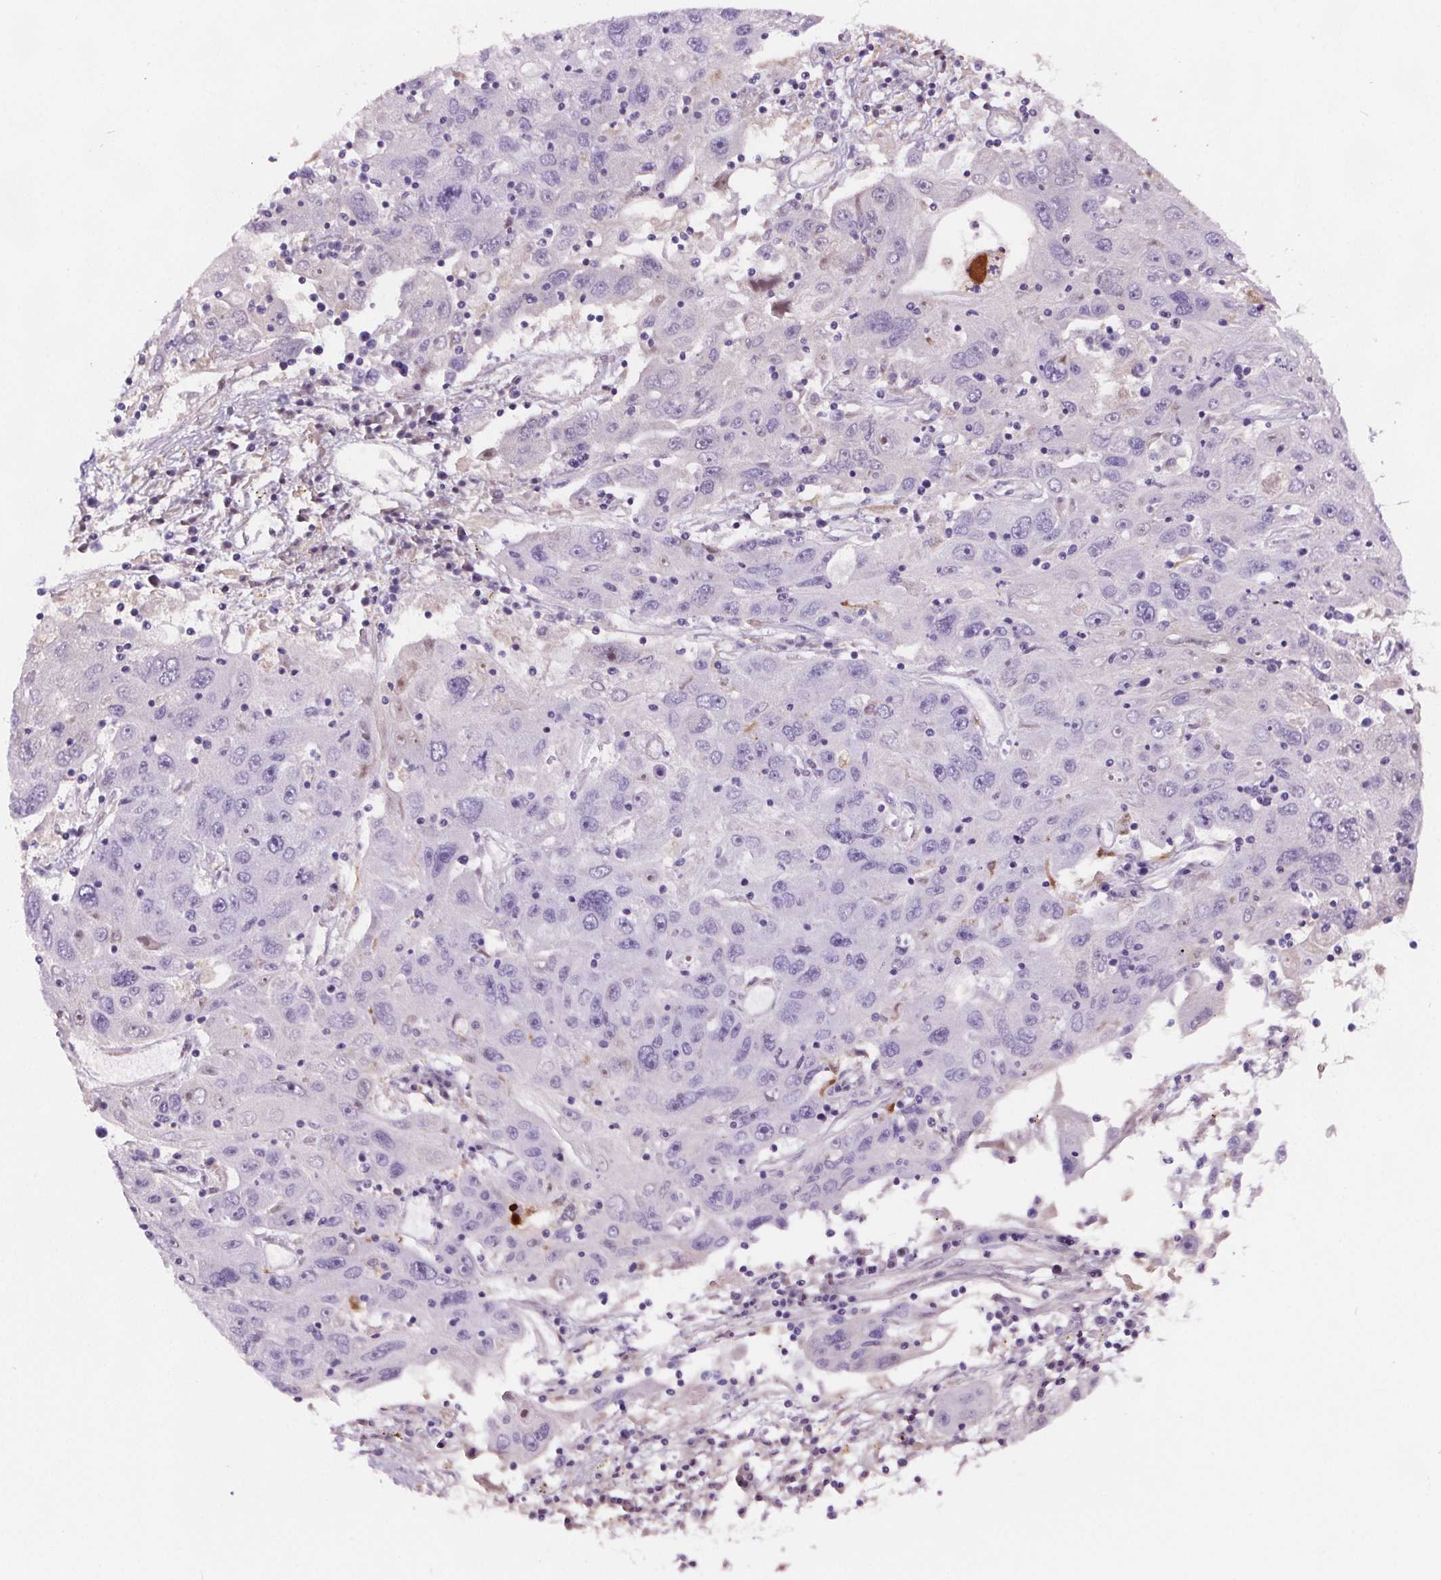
{"staining": {"intensity": "negative", "quantity": "none", "location": "none"}, "tissue": "stomach cancer", "cell_type": "Tumor cells", "image_type": "cancer", "snomed": [{"axis": "morphology", "description": "Adenocarcinoma, NOS"}, {"axis": "topography", "description": "Stomach"}], "caption": "DAB (3,3'-diaminobenzidine) immunohistochemical staining of stomach cancer (adenocarcinoma) exhibits no significant staining in tumor cells.", "gene": "CD5L", "patient": {"sex": "male", "age": 56}}